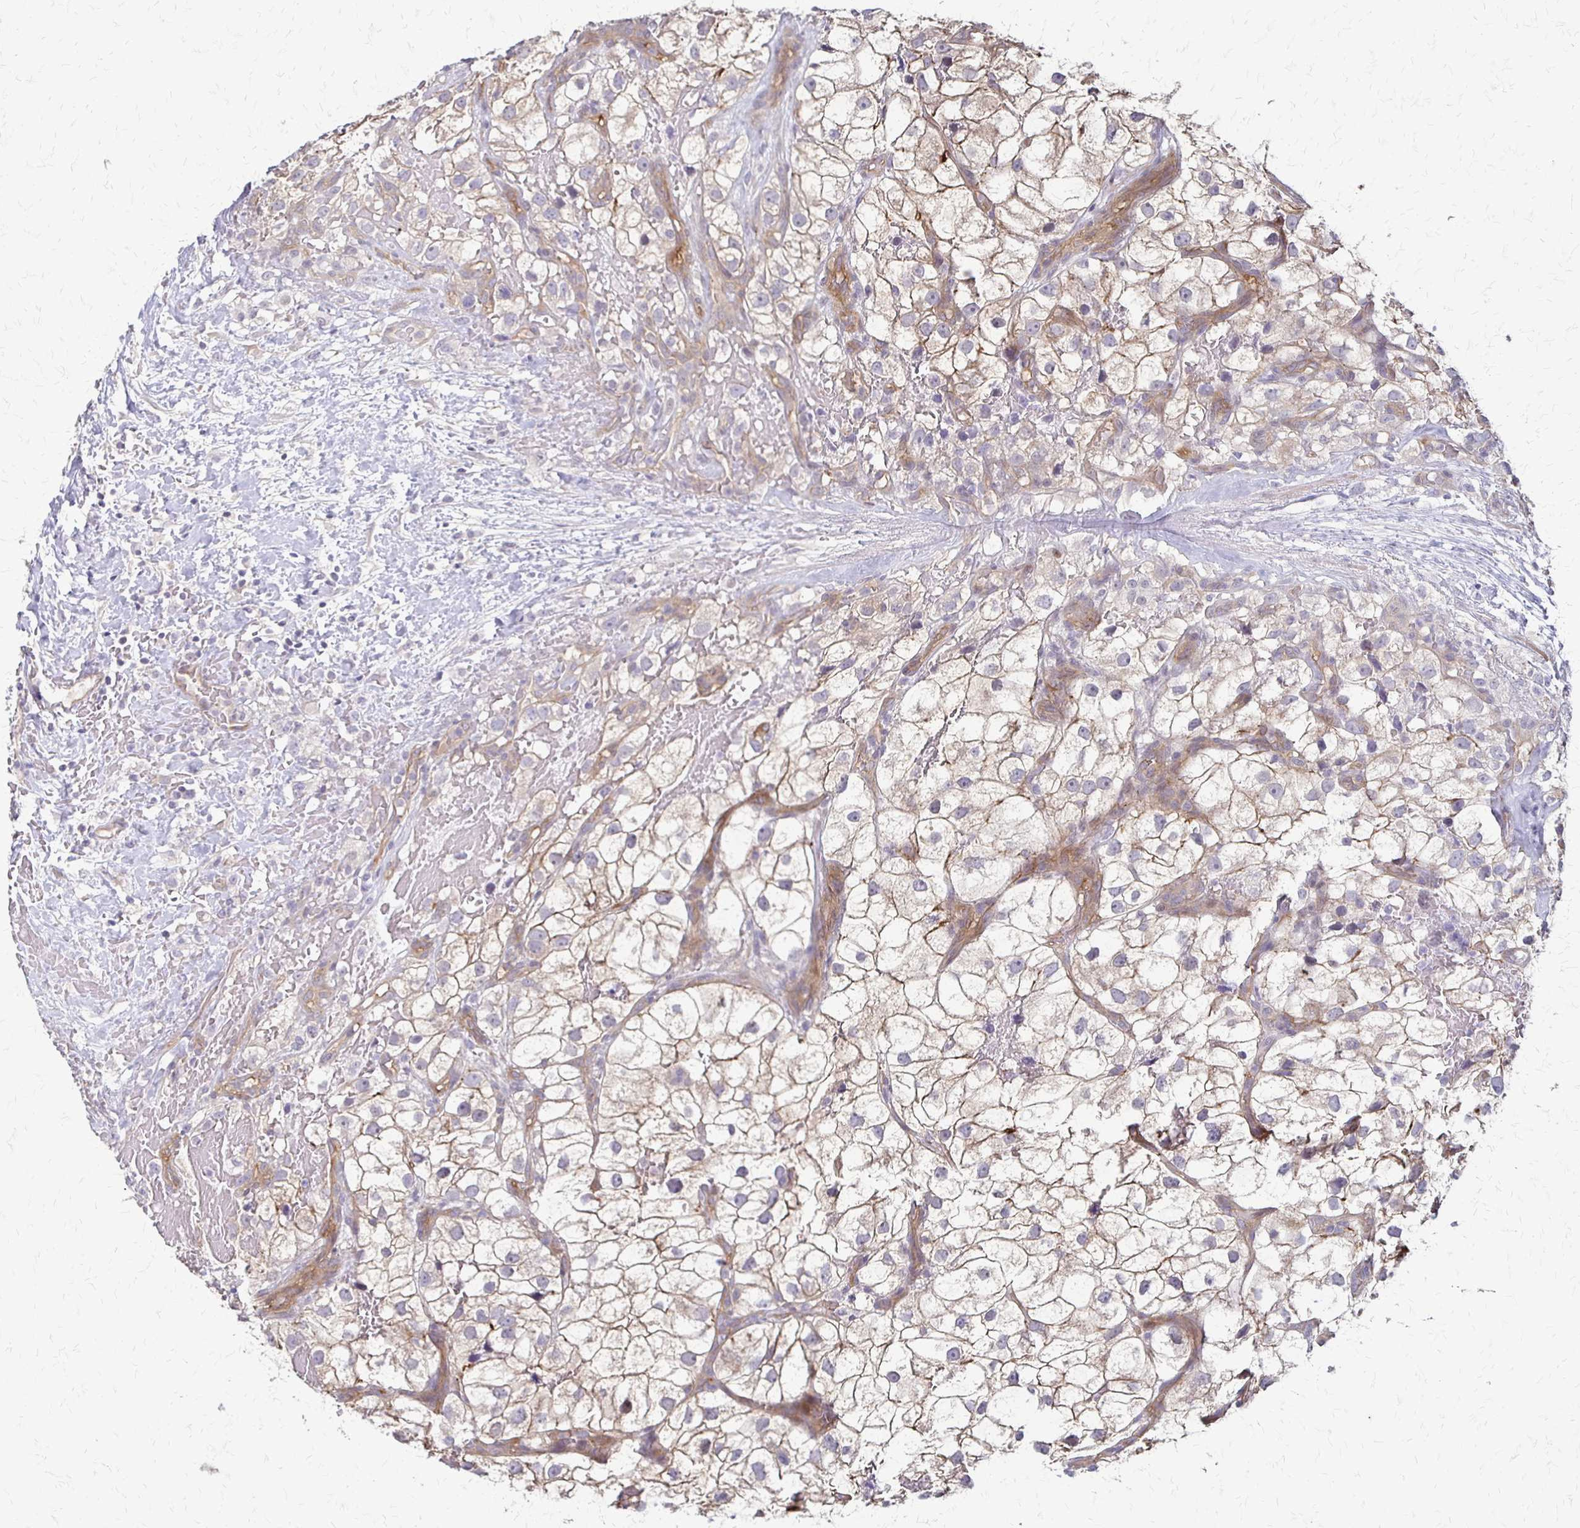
{"staining": {"intensity": "weak", "quantity": ">75%", "location": "cytoplasmic/membranous"}, "tissue": "renal cancer", "cell_type": "Tumor cells", "image_type": "cancer", "snomed": [{"axis": "morphology", "description": "Adenocarcinoma, NOS"}, {"axis": "topography", "description": "Kidney"}], "caption": "Immunohistochemical staining of renal cancer (adenocarcinoma) displays low levels of weak cytoplasmic/membranous protein staining in about >75% of tumor cells.", "gene": "CFL2", "patient": {"sex": "male", "age": 59}}